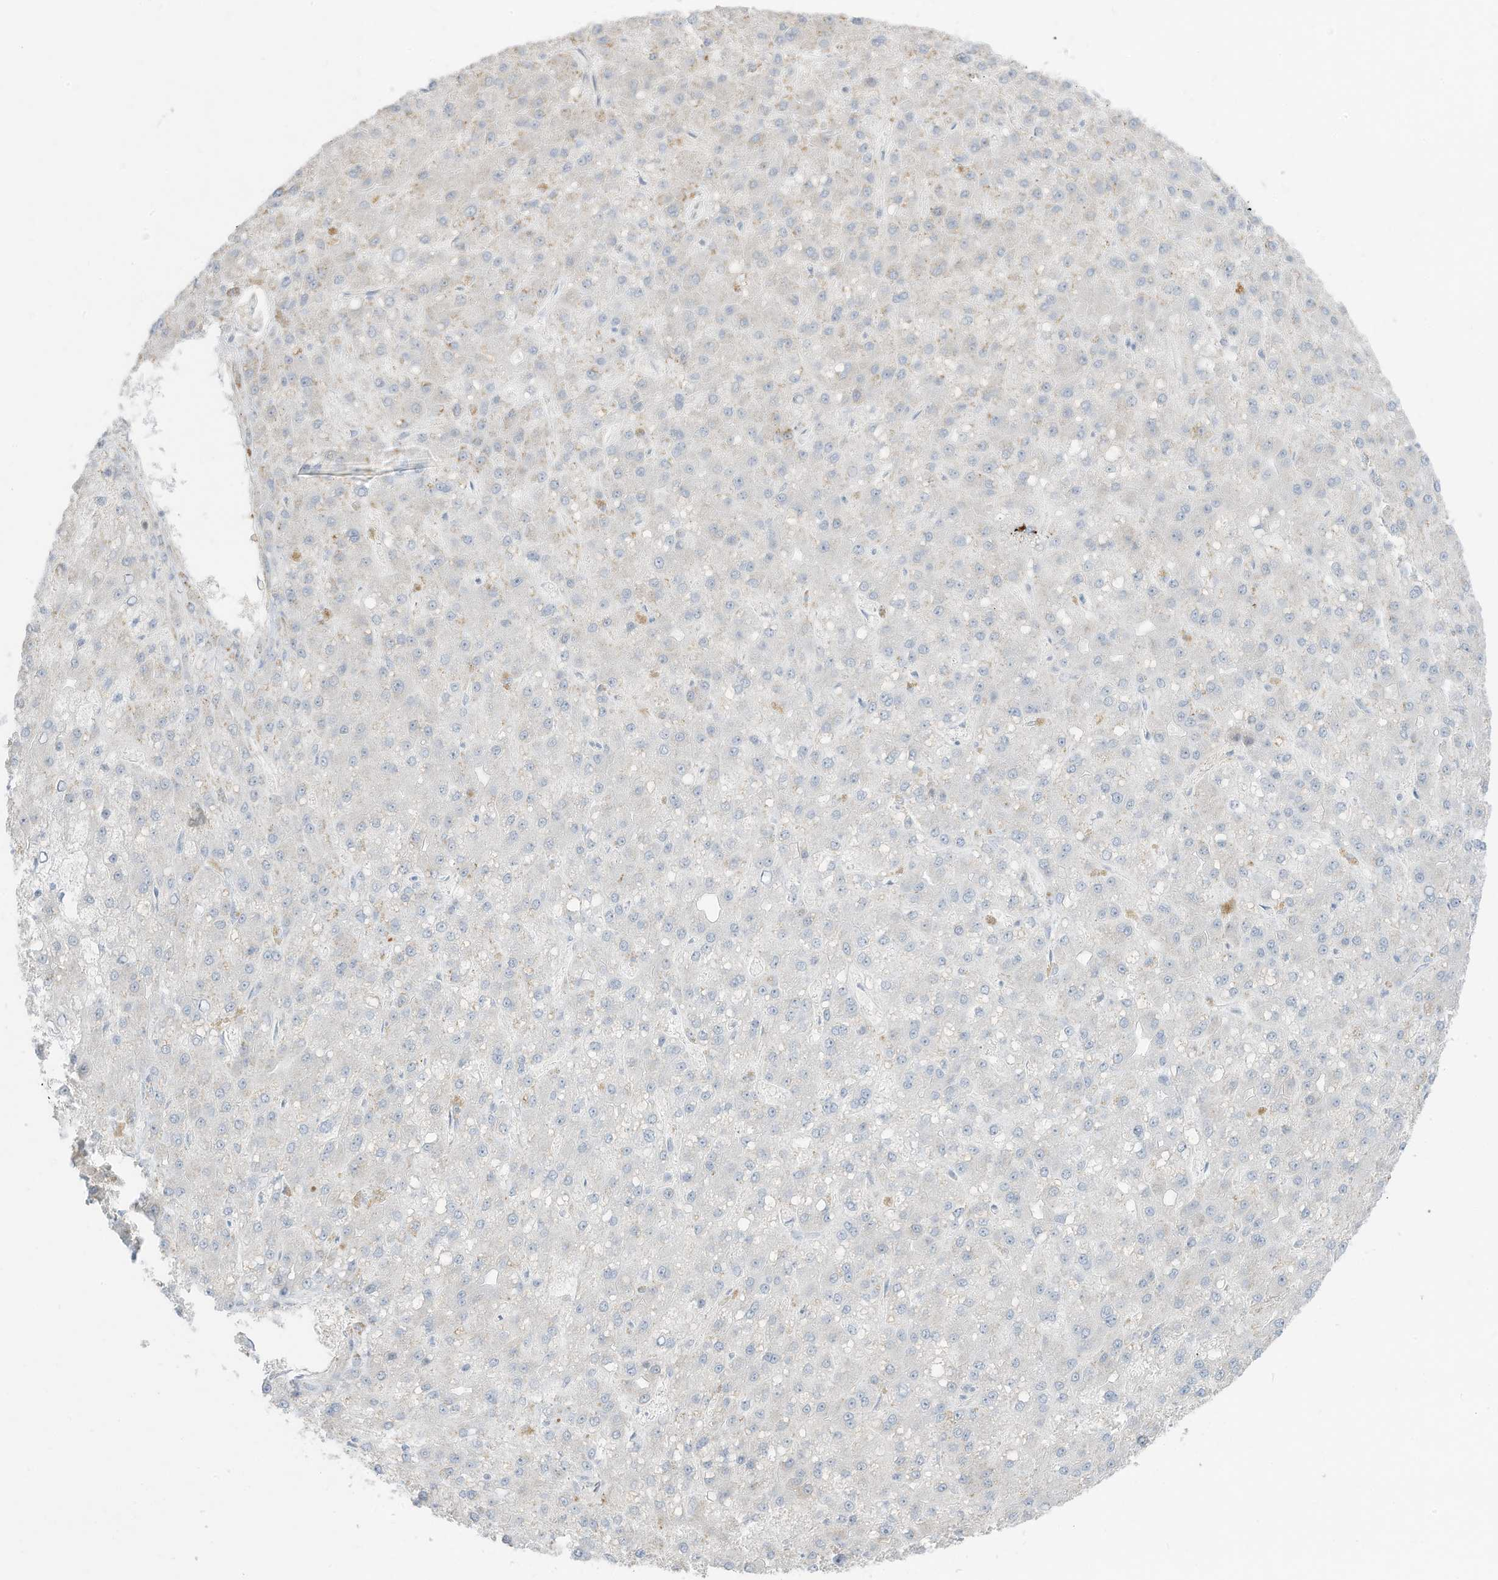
{"staining": {"intensity": "negative", "quantity": "none", "location": "none"}, "tissue": "liver cancer", "cell_type": "Tumor cells", "image_type": "cancer", "snomed": [{"axis": "morphology", "description": "Carcinoma, Hepatocellular, NOS"}, {"axis": "topography", "description": "Liver"}], "caption": "Liver cancer was stained to show a protein in brown. There is no significant staining in tumor cells.", "gene": "ASPRV1", "patient": {"sex": "male", "age": 67}}